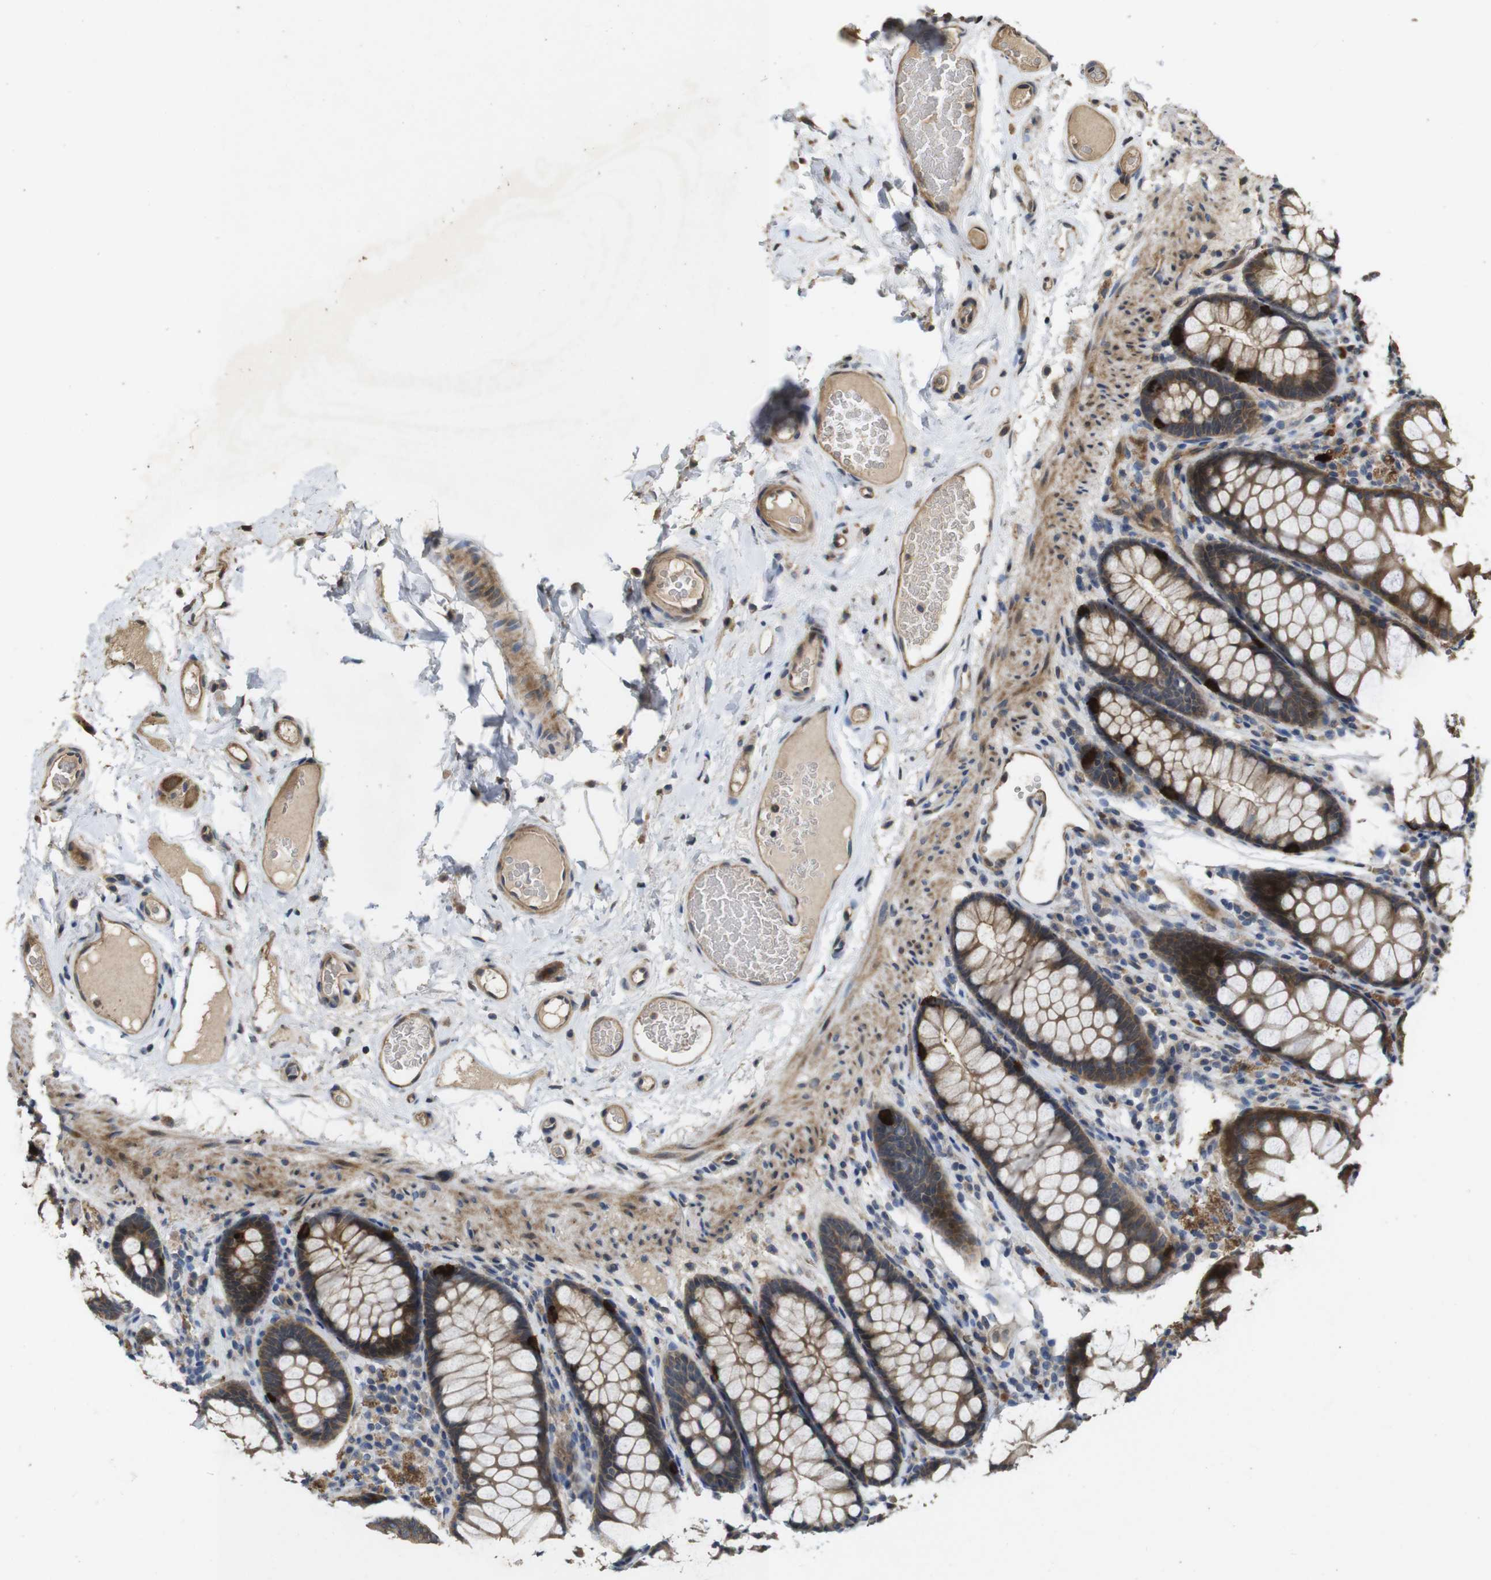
{"staining": {"intensity": "moderate", "quantity": ">75%", "location": "cytoplasmic/membranous"}, "tissue": "colon", "cell_type": "Endothelial cells", "image_type": "normal", "snomed": [{"axis": "morphology", "description": "Normal tissue, NOS"}, {"axis": "topography", "description": "Colon"}], "caption": "This is a micrograph of immunohistochemistry (IHC) staining of normal colon, which shows moderate expression in the cytoplasmic/membranous of endothelial cells.", "gene": "PCDHB10", "patient": {"sex": "female", "age": 55}}